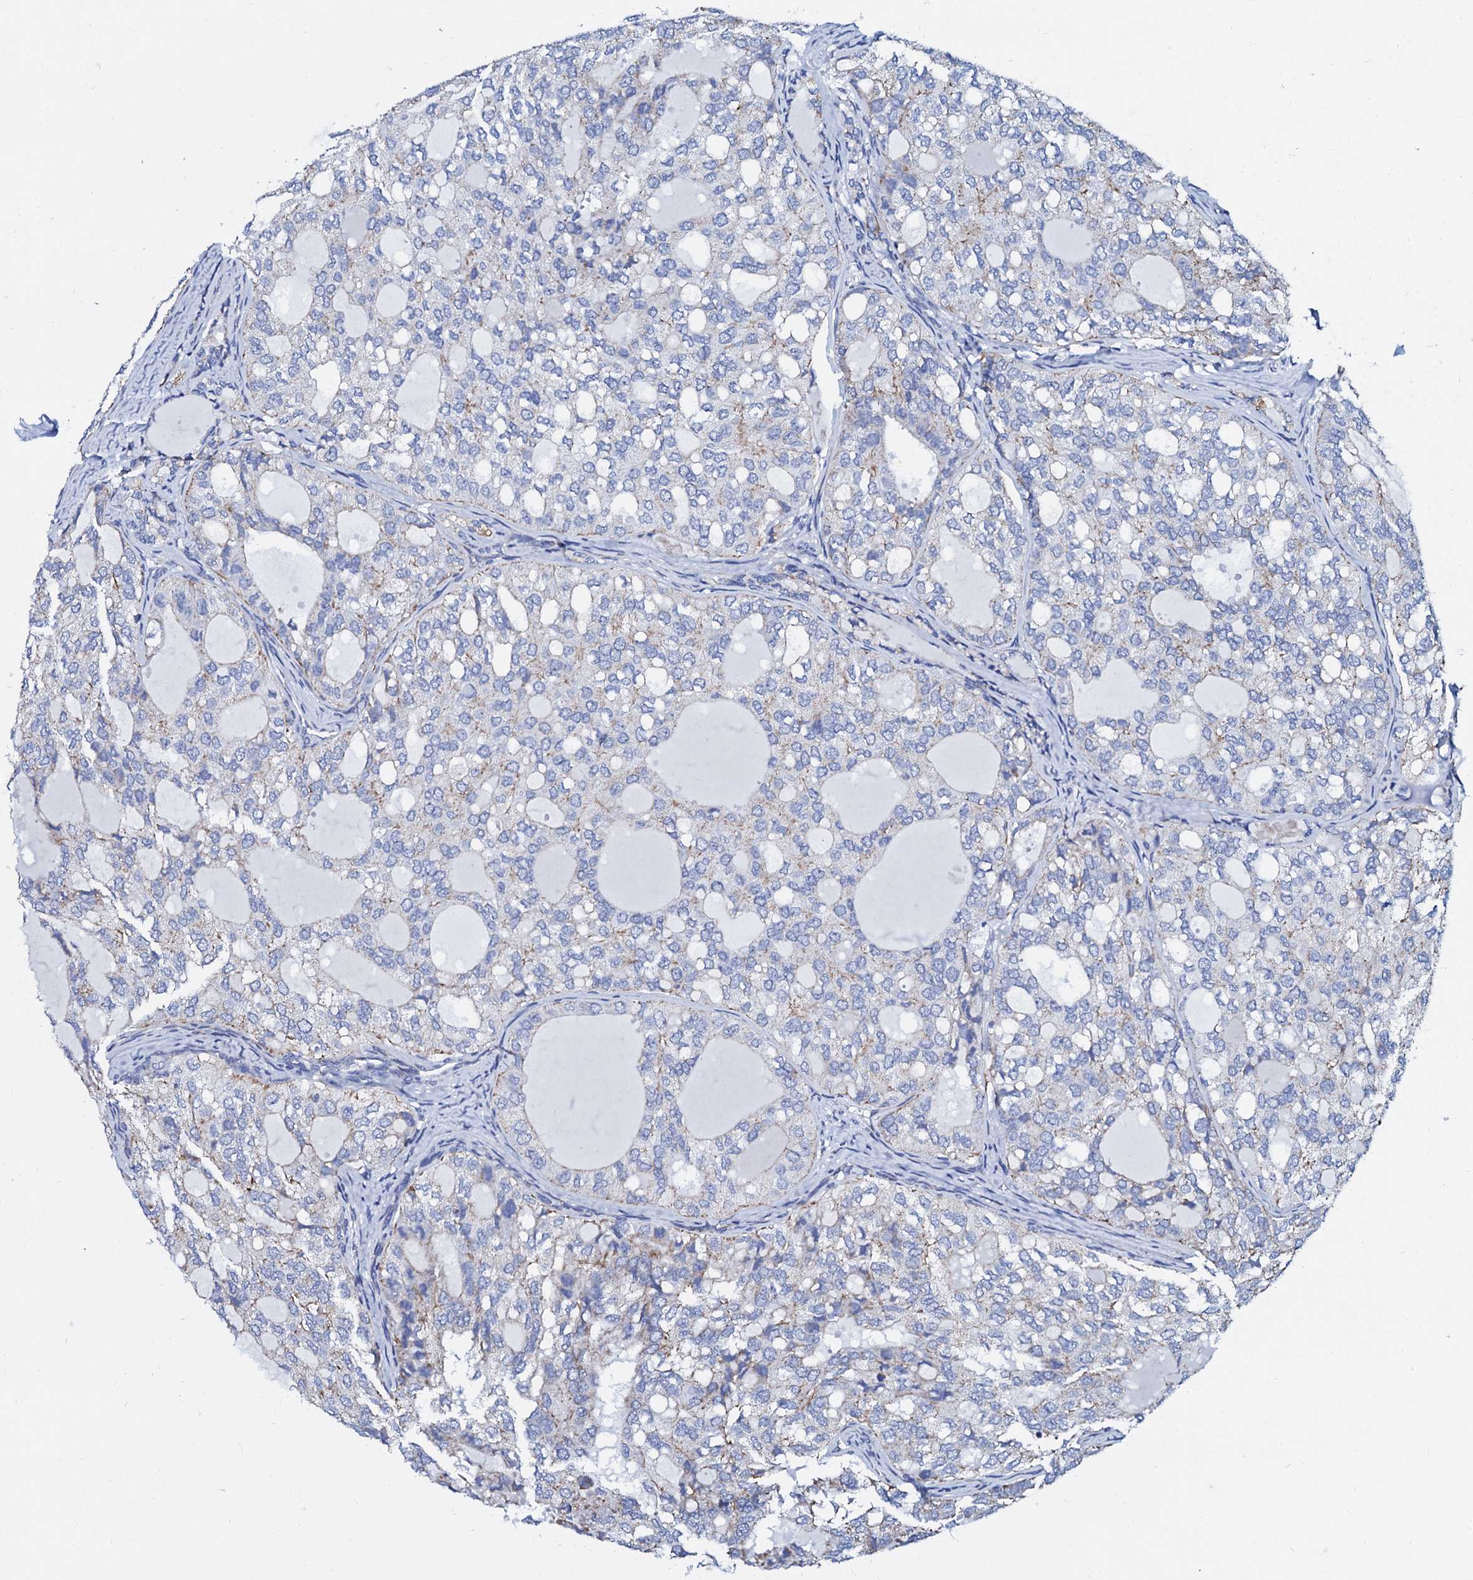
{"staining": {"intensity": "weak", "quantity": "<25%", "location": "cytoplasmic/membranous"}, "tissue": "thyroid cancer", "cell_type": "Tumor cells", "image_type": "cancer", "snomed": [{"axis": "morphology", "description": "Follicular adenoma carcinoma, NOS"}, {"axis": "topography", "description": "Thyroid gland"}], "caption": "Human follicular adenoma carcinoma (thyroid) stained for a protein using IHC shows no positivity in tumor cells.", "gene": "SLC37A4", "patient": {"sex": "male", "age": 75}}